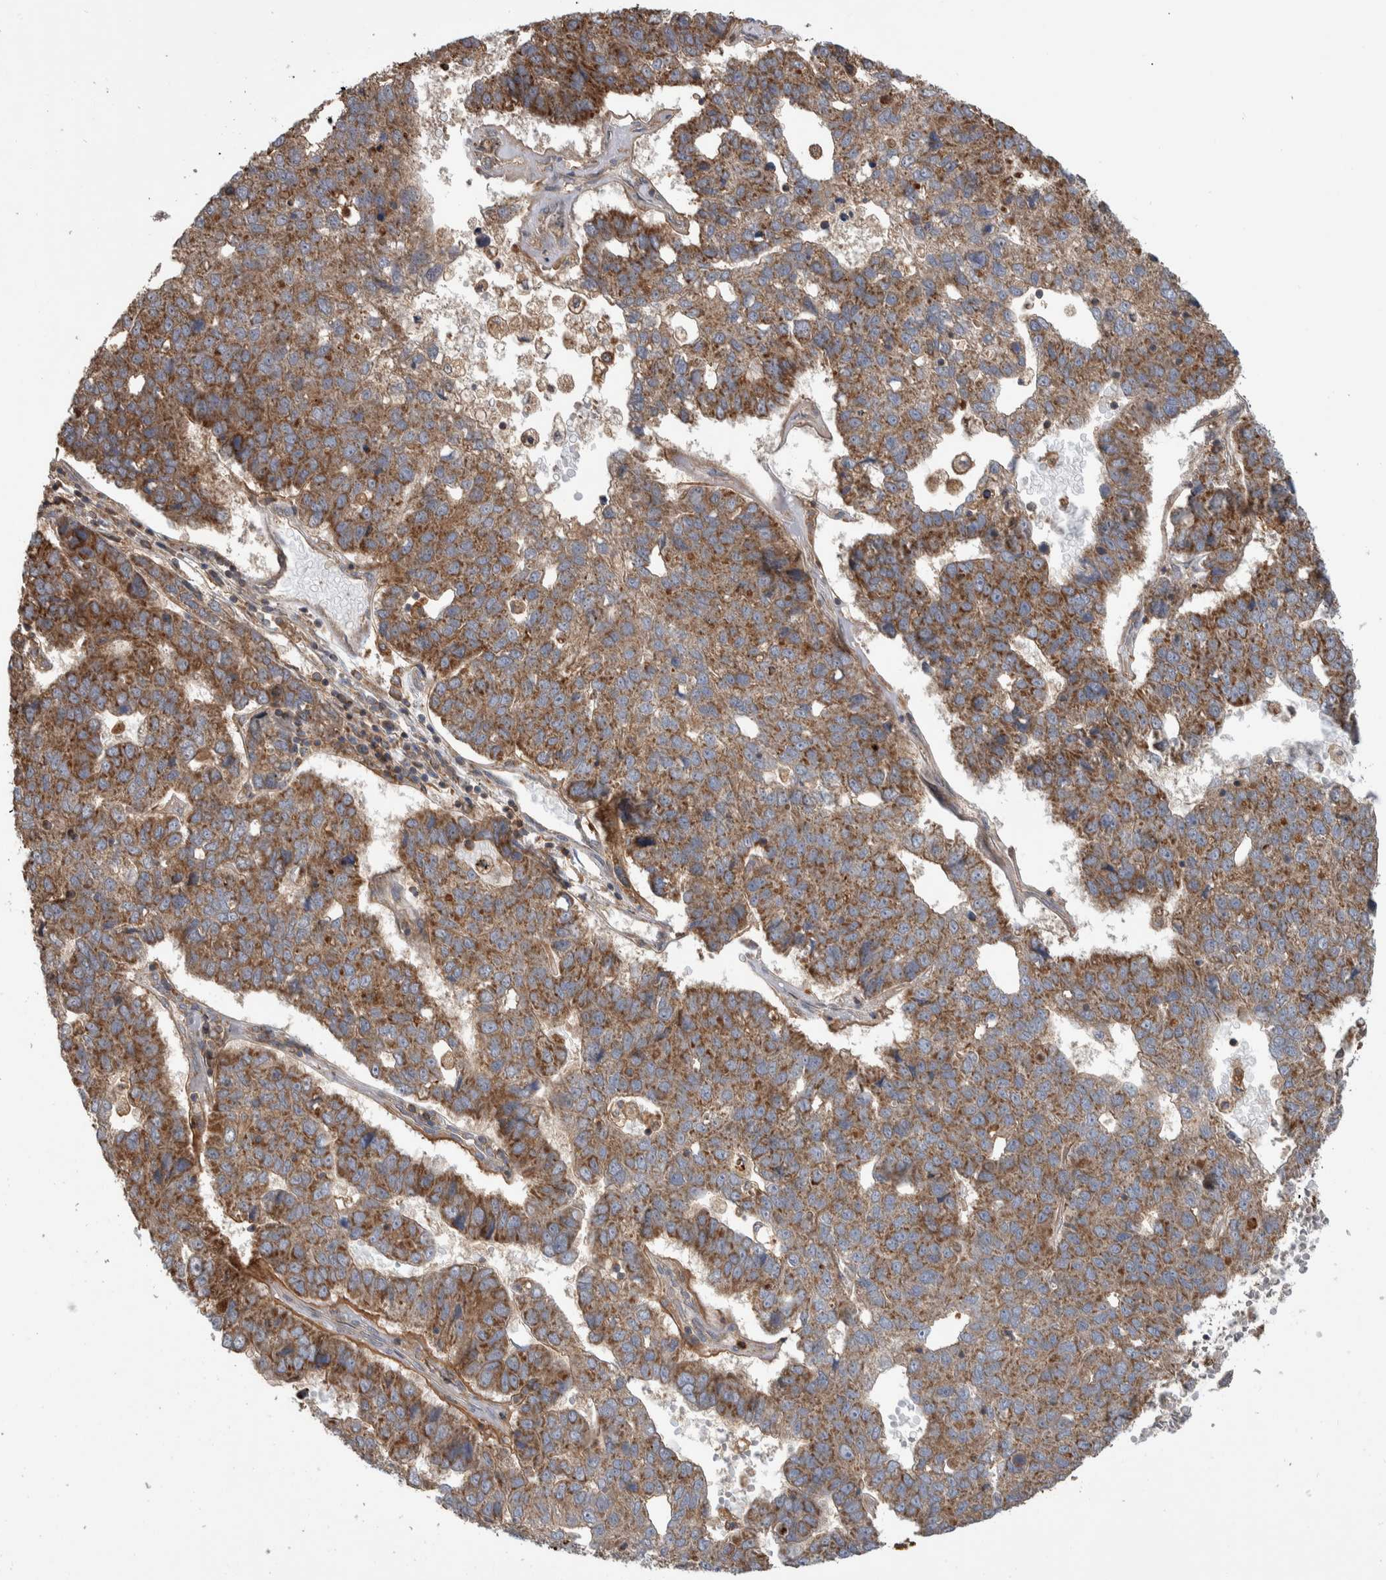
{"staining": {"intensity": "moderate", "quantity": ">75%", "location": "cytoplasmic/membranous"}, "tissue": "pancreatic cancer", "cell_type": "Tumor cells", "image_type": "cancer", "snomed": [{"axis": "morphology", "description": "Adenocarcinoma, NOS"}, {"axis": "topography", "description": "Pancreas"}], "caption": "Immunohistochemical staining of human pancreatic cancer demonstrates medium levels of moderate cytoplasmic/membranous protein expression in about >75% of tumor cells.", "gene": "SDCBP", "patient": {"sex": "female", "age": 61}}